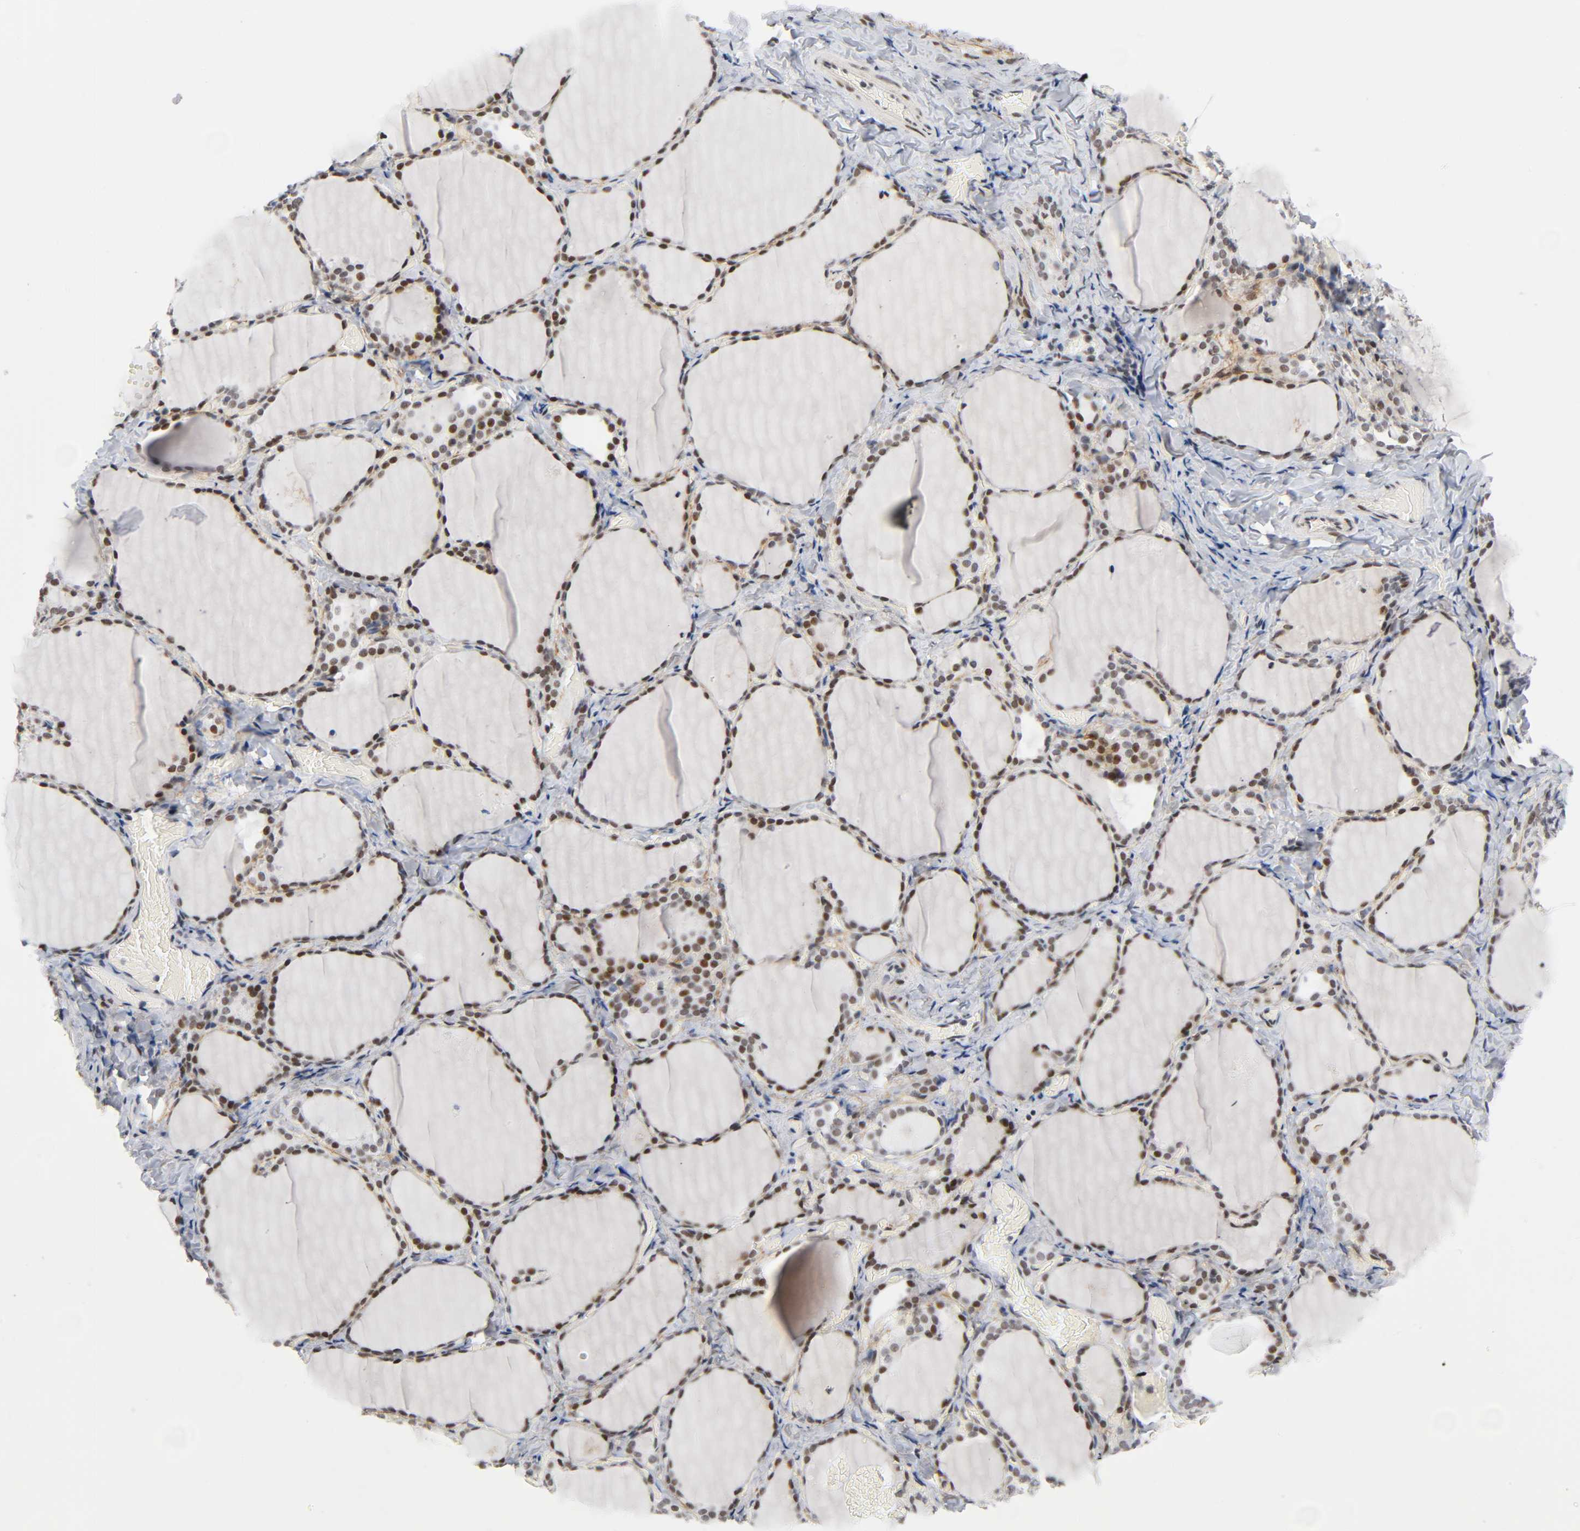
{"staining": {"intensity": "moderate", "quantity": ">75%", "location": "nuclear"}, "tissue": "thyroid gland", "cell_type": "Glandular cells", "image_type": "normal", "snomed": [{"axis": "morphology", "description": "Normal tissue, NOS"}, {"axis": "morphology", "description": "Papillary adenocarcinoma, NOS"}, {"axis": "topography", "description": "Thyroid gland"}], "caption": "Immunohistochemistry (IHC) micrograph of benign thyroid gland: thyroid gland stained using immunohistochemistry (IHC) exhibits medium levels of moderate protein expression localized specifically in the nuclear of glandular cells, appearing as a nuclear brown color.", "gene": "DIDO1", "patient": {"sex": "female", "age": 30}}